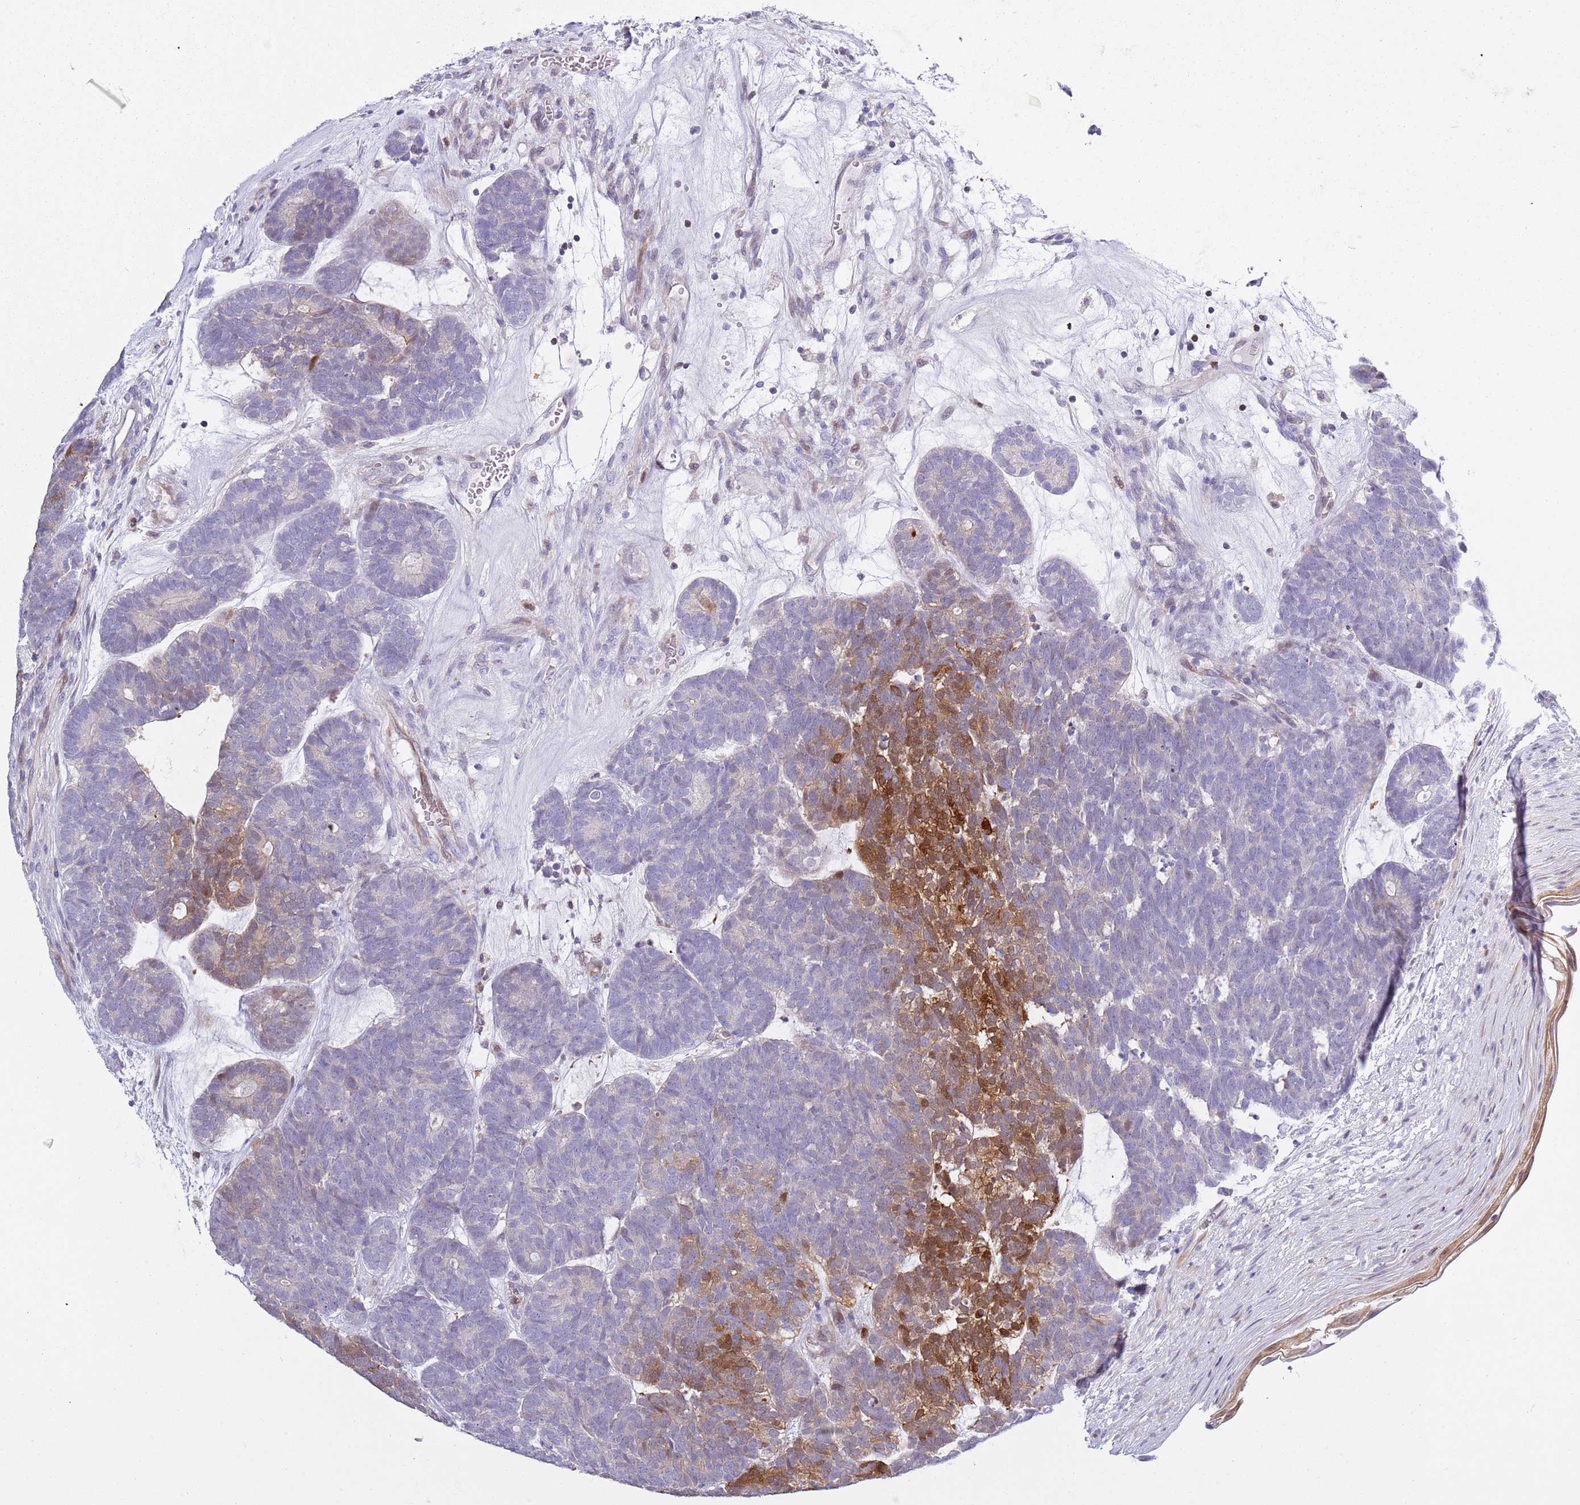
{"staining": {"intensity": "moderate", "quantity": "25%-75%", "location": "cytoplasmic/membranous,nuclear"}, "tissue": "head and neck cancer", "cell_type": "Tumor cells", "image_type": "cancer", "snomed": [{"axis": "morphology", "description": "Adenocarcinoma, NOS"}, {"axis": "topography", "description": "Head-Neck"}], "caption": "Tumor cells display medium levels of moderate cytoplasmic/membranous and nuclear positivity in about 25%-75% of cells in human head and neck cancer (adenocarcinoma).", "gene": "NBPF6", "patient": {"sex": "female", "age": 81}}